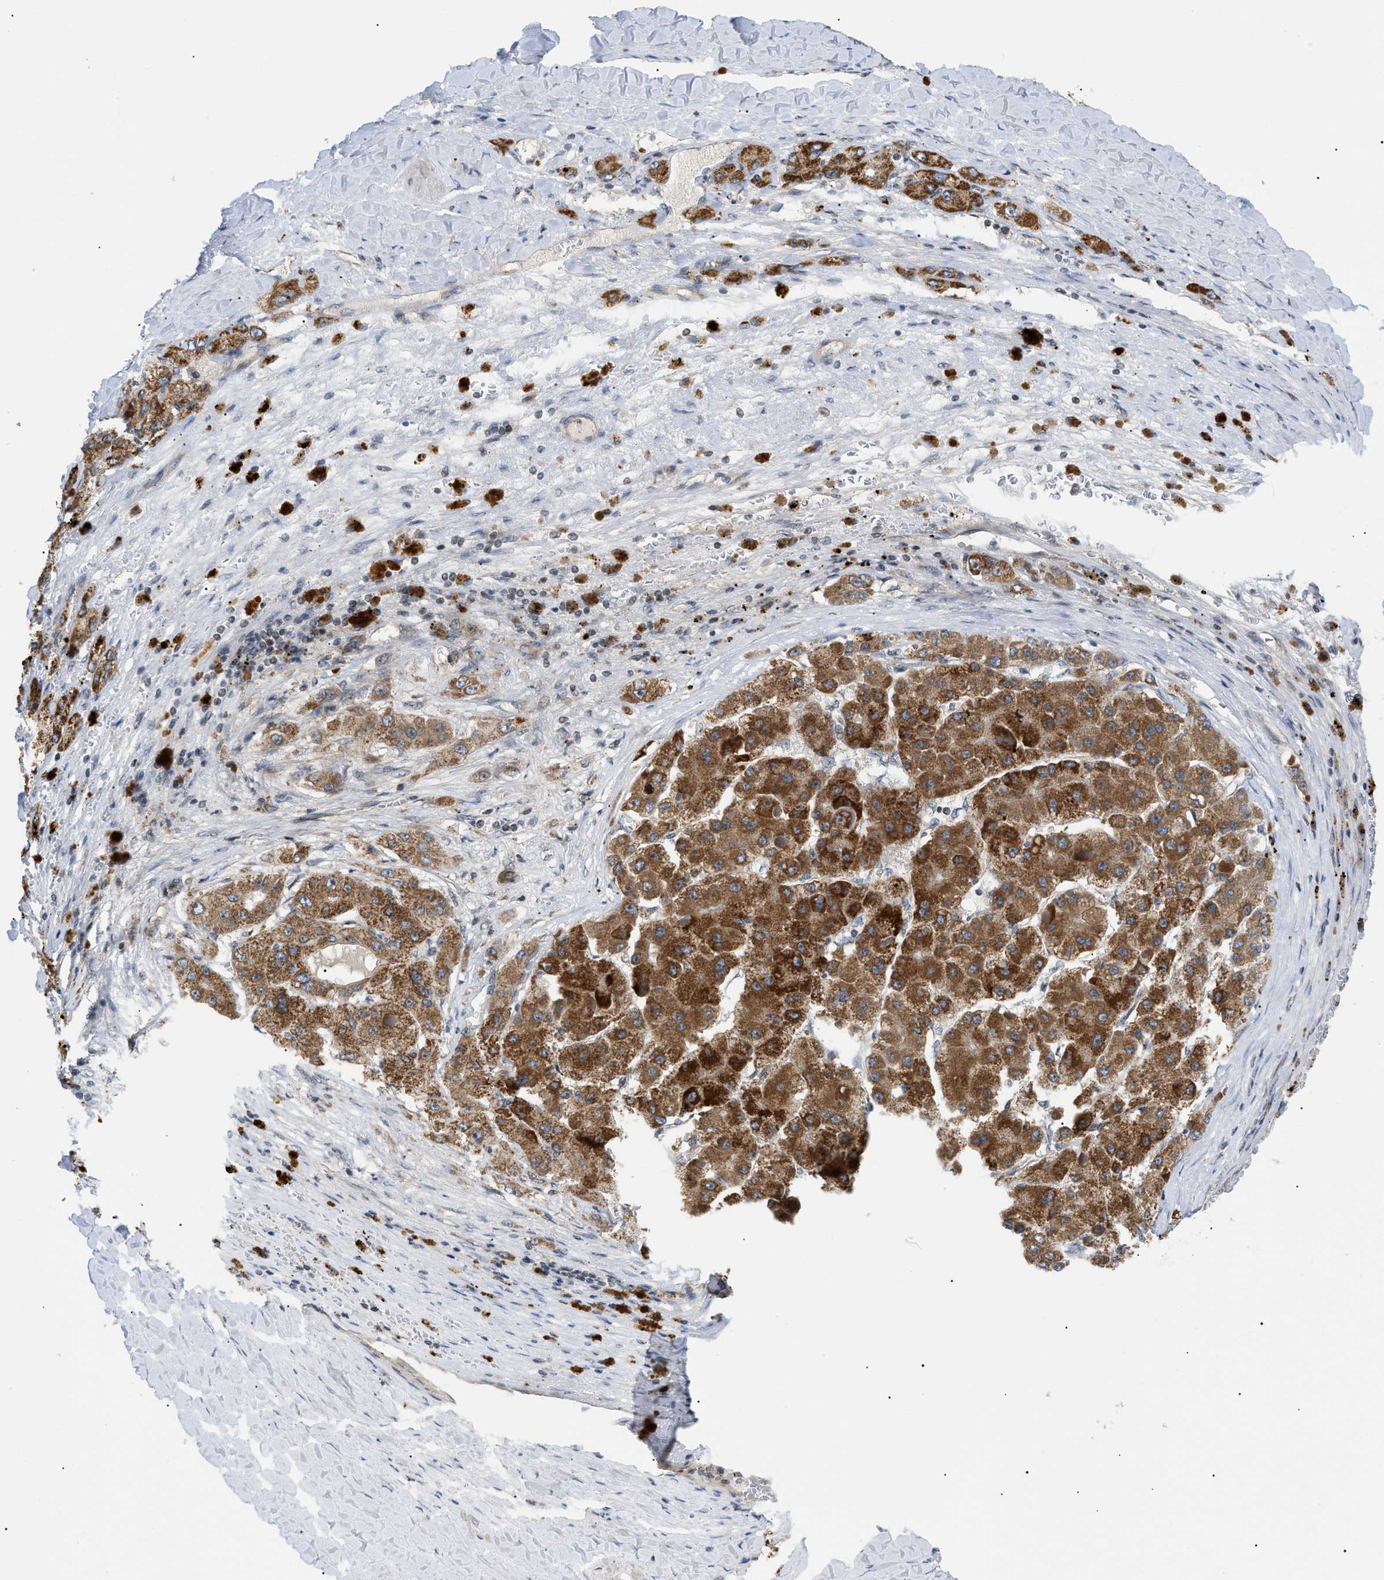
{"staining": {"intensity": "strong", "quantity": ">75%", "location": "cytoplasmic/membranous"}, "tissue": "liver cancer", "cell_type": "Tumor cells", "image_type": "cancer", "snomed": [{"axis": "morphology", "description": "Carcinoma, Hepatocellular, NOS"}, {"axis": "topography", "description": "Liver"}], "caption": "Tumor cells reveal high levels of strong cytoplasmic/membranous positivity in approximately >75% of cells in human liver cancer (hepatocellular carcinoma).", "gene": "ZBTB11", "patient": {"sex": "female", "age": 73}}